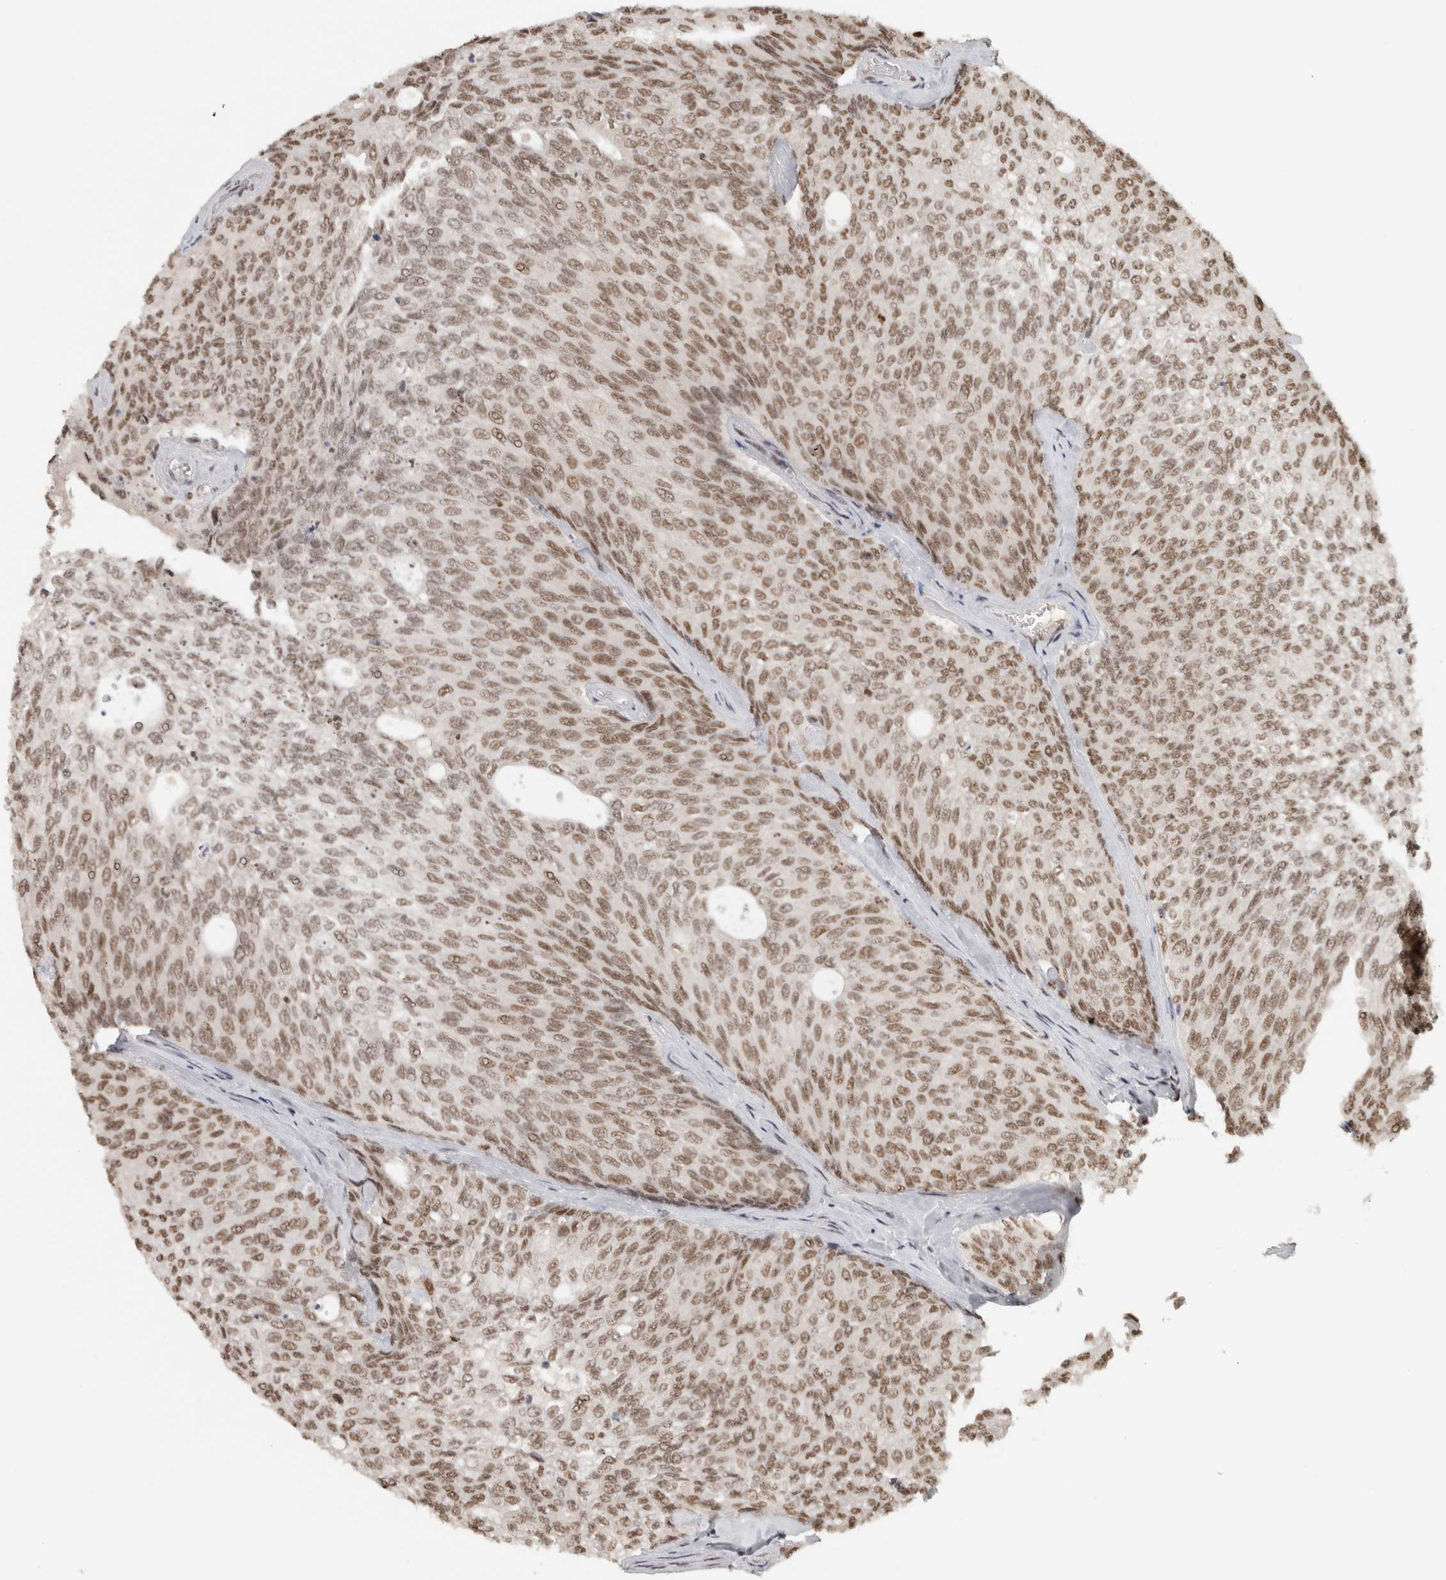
{"staining": {"intensity": "moderate", "quantity": ">75%", "location": "nuclear"}, "tissue": "urothelial cancer", "cell_type": "Tumor cells", "image_type": "cancer", "snomed": [{"axis": "morphology", "description": "Urothelial carcinoma, Low grade"}, {"axis": "topography", "description": "Urinary bladder"}], "caption": "Brown immunohistochemical staining in human urothelial cancer shows moderate nuclear positivity in about >75% of tumor cells.", "gene": "EBNA1BP2", "patient": {"sex": "female", "age": 79}}